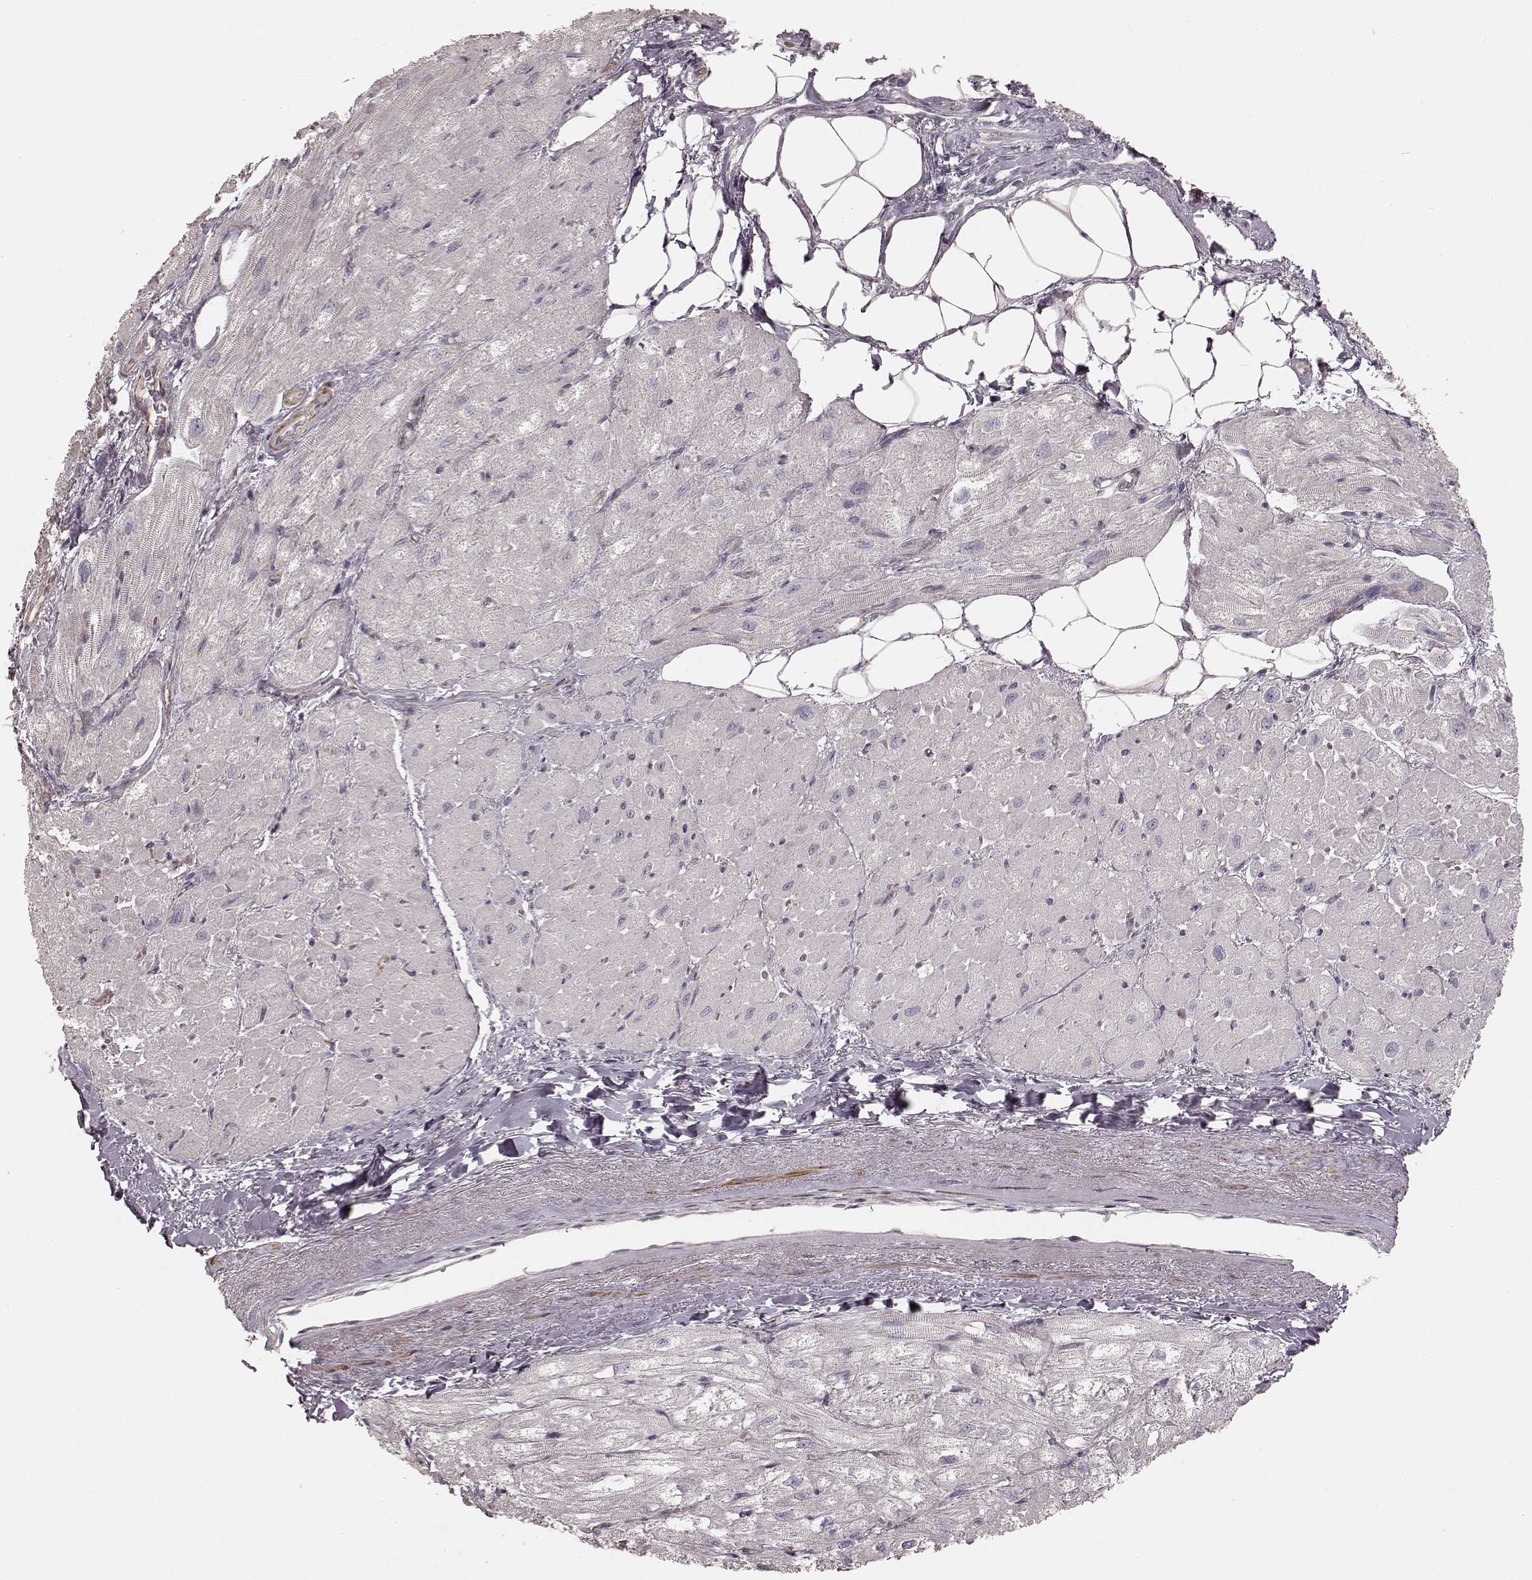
{"staining": {"intensity": "negative", "quantity": "none", "location": "none"}, "tissue": "heart muscle", "cell_type": "Cardiomyocytes", "image_type": "normal", "snomed": [{"axis": "morphology", "description": "Normal tissue, NOS"}, {"axis": "topography", "description": "Heart"}], "caption": "Micrograph shows no significant protein expression in cardiomyocytes of normal heart muscle. Nuclei are stained in blue.", "gene": "KCNJ9", "patient": {"sex": "female", "age": 69}}